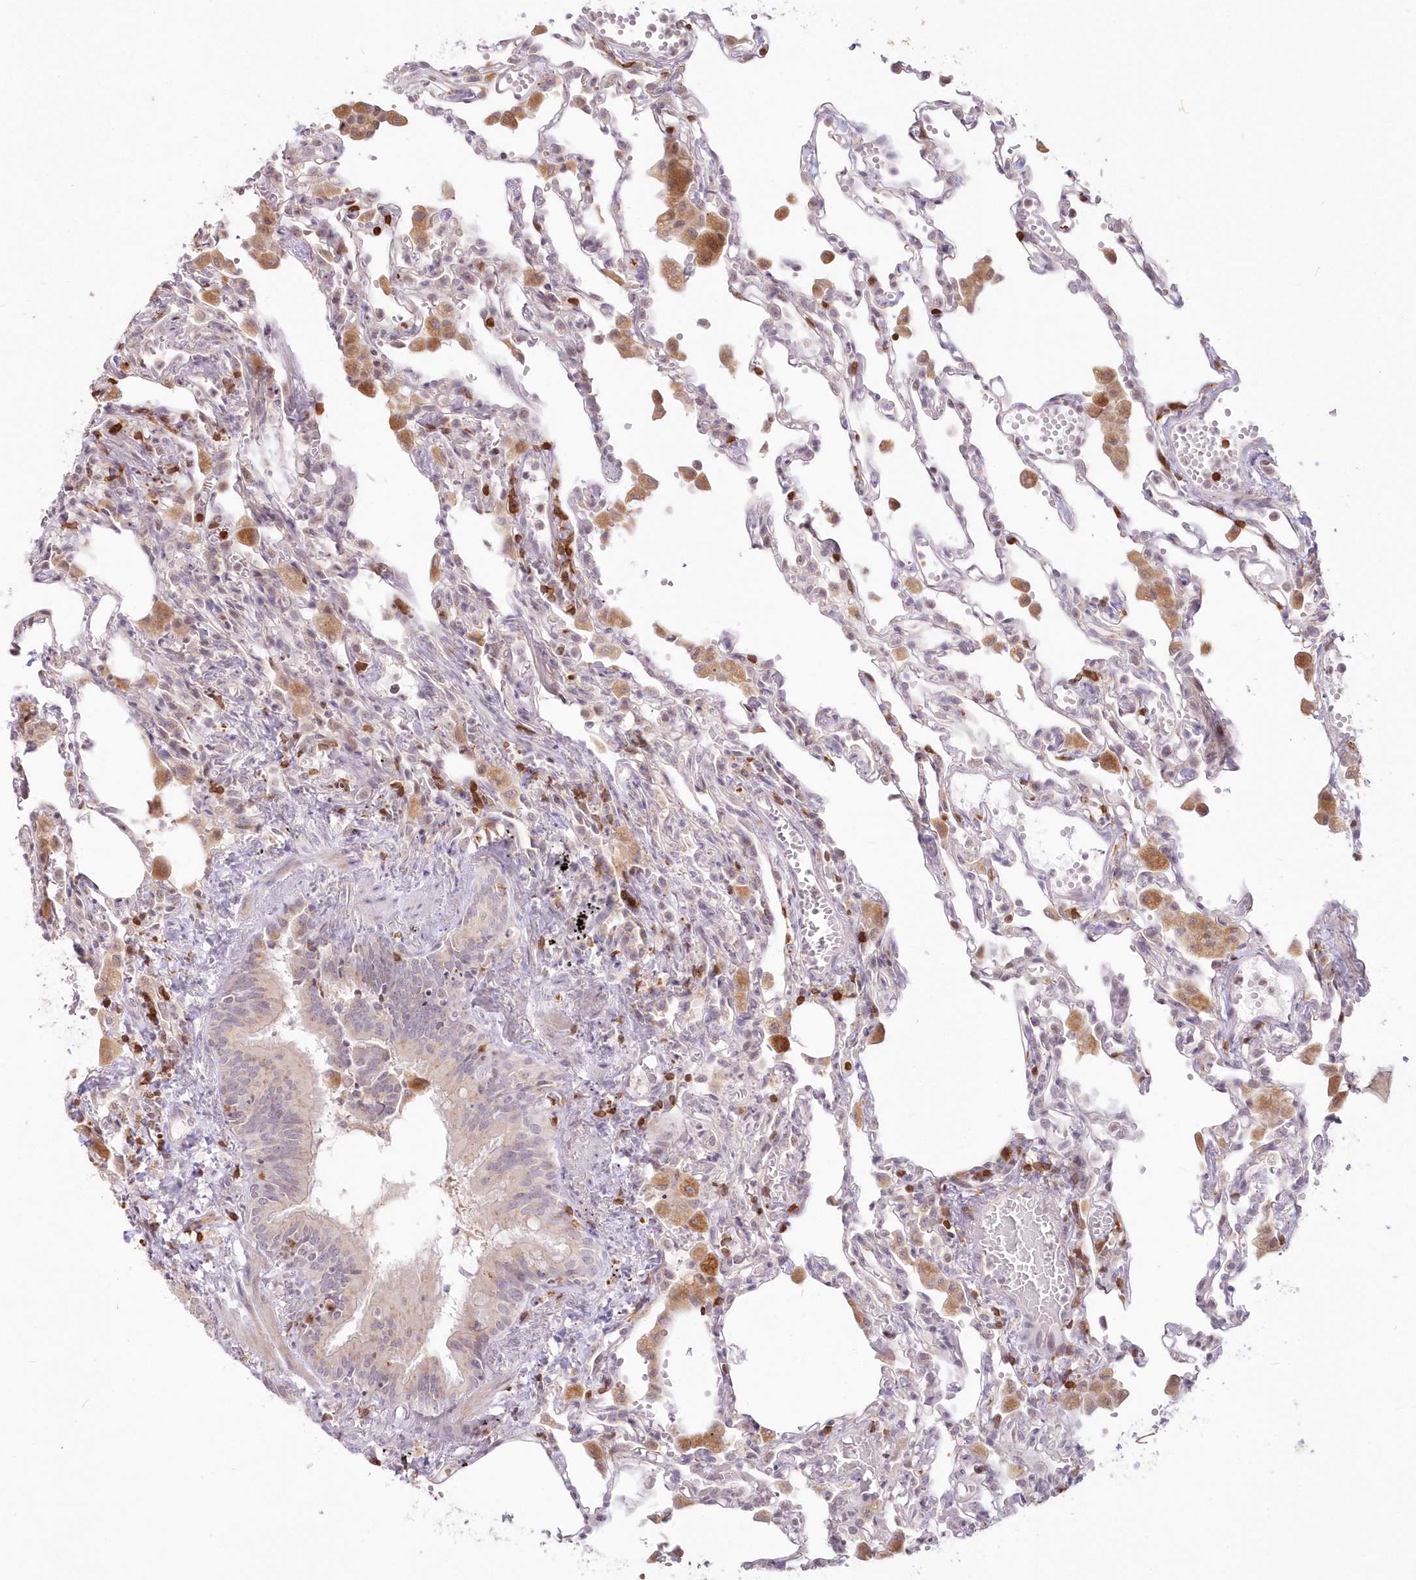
{"staining": {"intensity": "negative", "quantity": "none", "location": "none"}, "tissue": "lung", "cell_type": "Alveolar cells", "image_type": "normal", "snomed": [{"axis": "morphology", "description": "Normal tissue, NOS"}, {"axis": "topography", "description": "Bronchus"}, {"axis": "topography", "description": "Lung"}], "caption": "Immunohistochemistry photomicrograph of benign human lung stained for a protein (brown), which exhibits no staining in alveolar cells. (DAB (3,3'-diaminobenzidine) immunohistochemistry (IHC) visualized using brightfield microscopy, high magnification).", "gene": "MTMR3", "patient": {"sex": "female", "age": 49}}